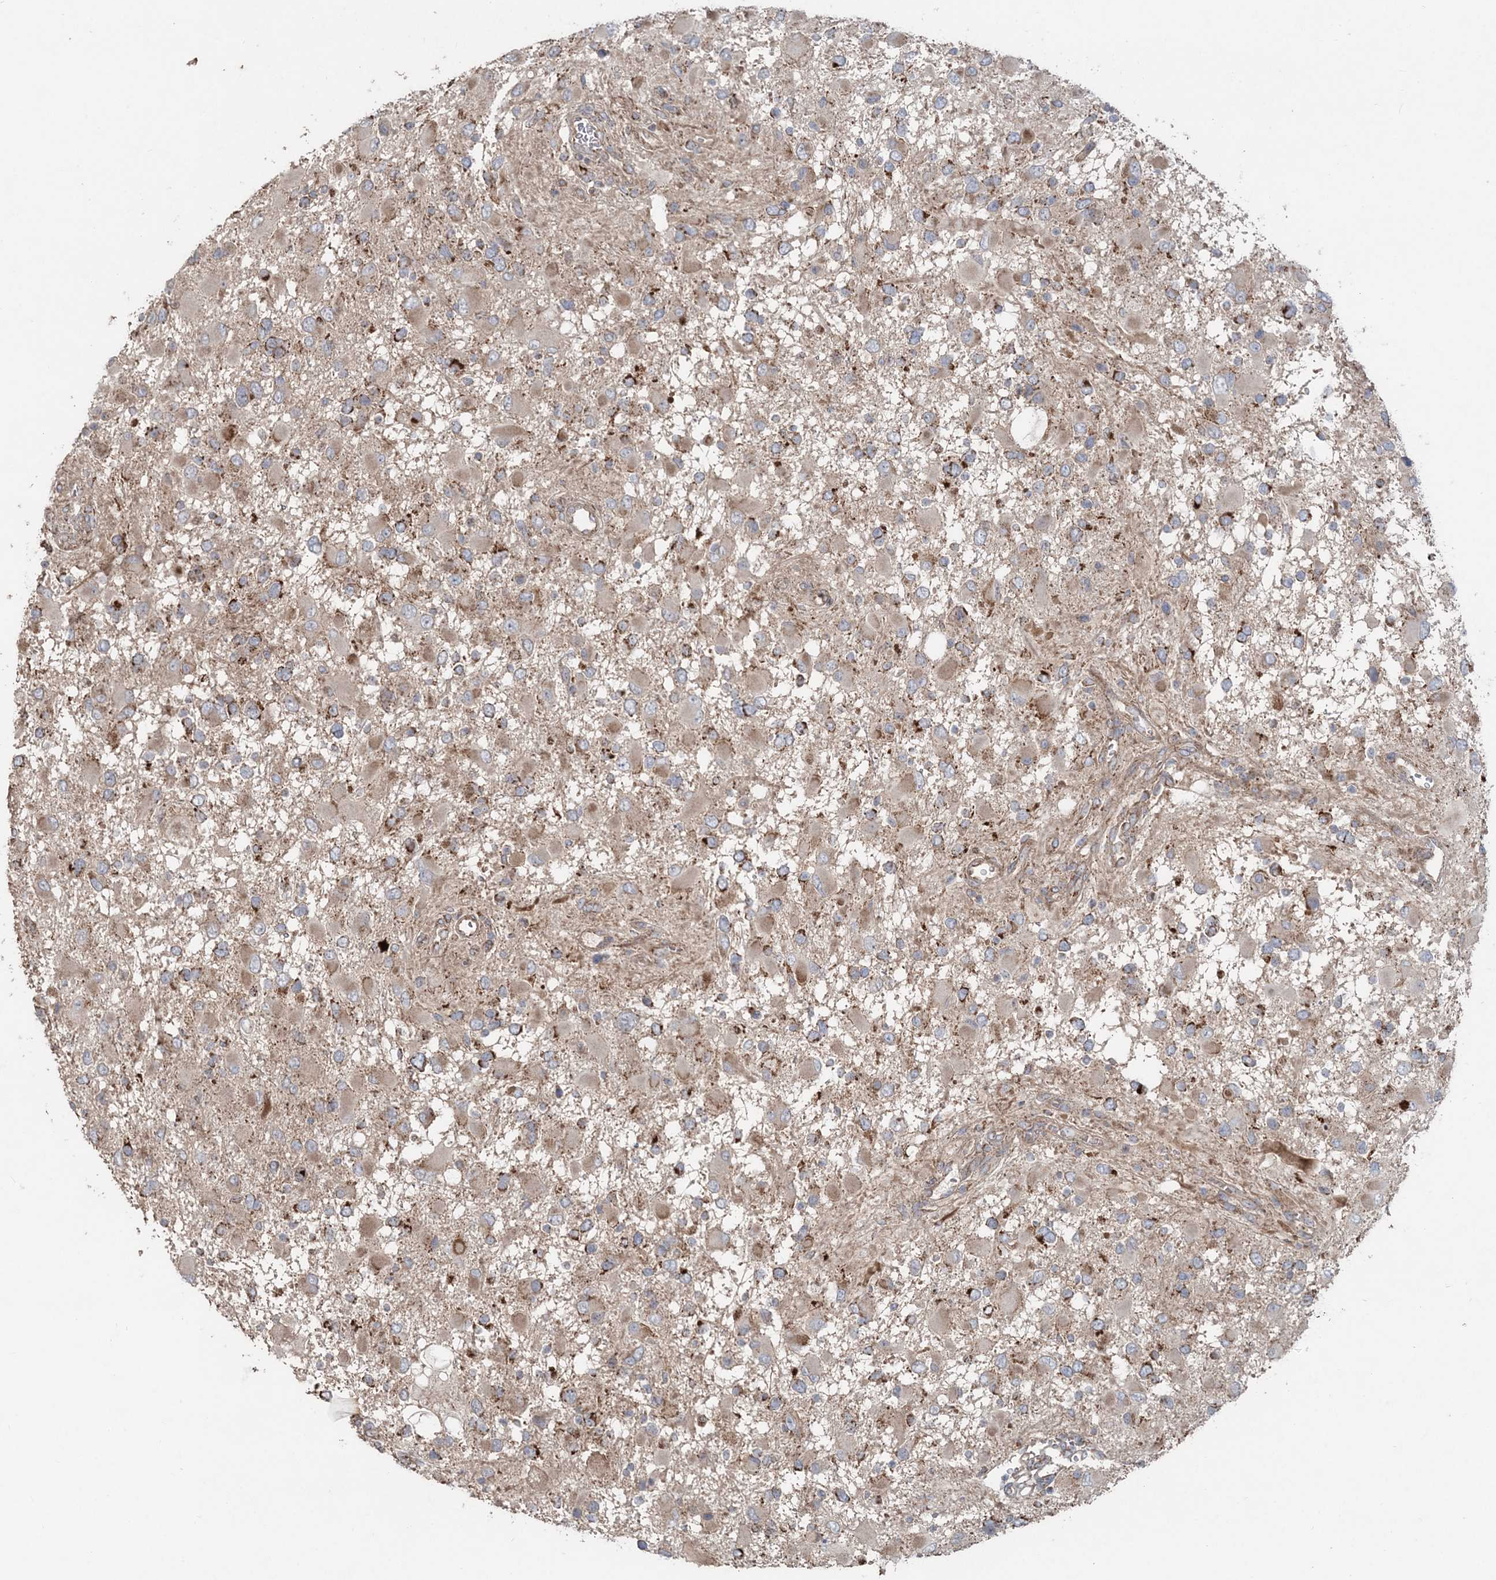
{"staining": {"intensity": "strong", "quantity": "<25%", "location": "cytoplasmic/membranous"}, "tissue": "glioma", "cell_type": "Tumor cells", "image_type": "cancer", "snomed": [{"axis": "morphology", "description": "Glioma, malignant, High grade"}, {"axis": "topography", "description": "Brain"}], "caption": "A brown stain highlights strong cytoplasmic/membranous expression of a protein in malignant glioma (high-grade) tumor cells. (Stains: DAB (3,3'-diaminobenzidine) in brown, nuclei in blue, Microscopy: brightfield microscopy at high magnification).", "gene": "LRPPRC", "patient": {"sex": "male", "age": 53}}